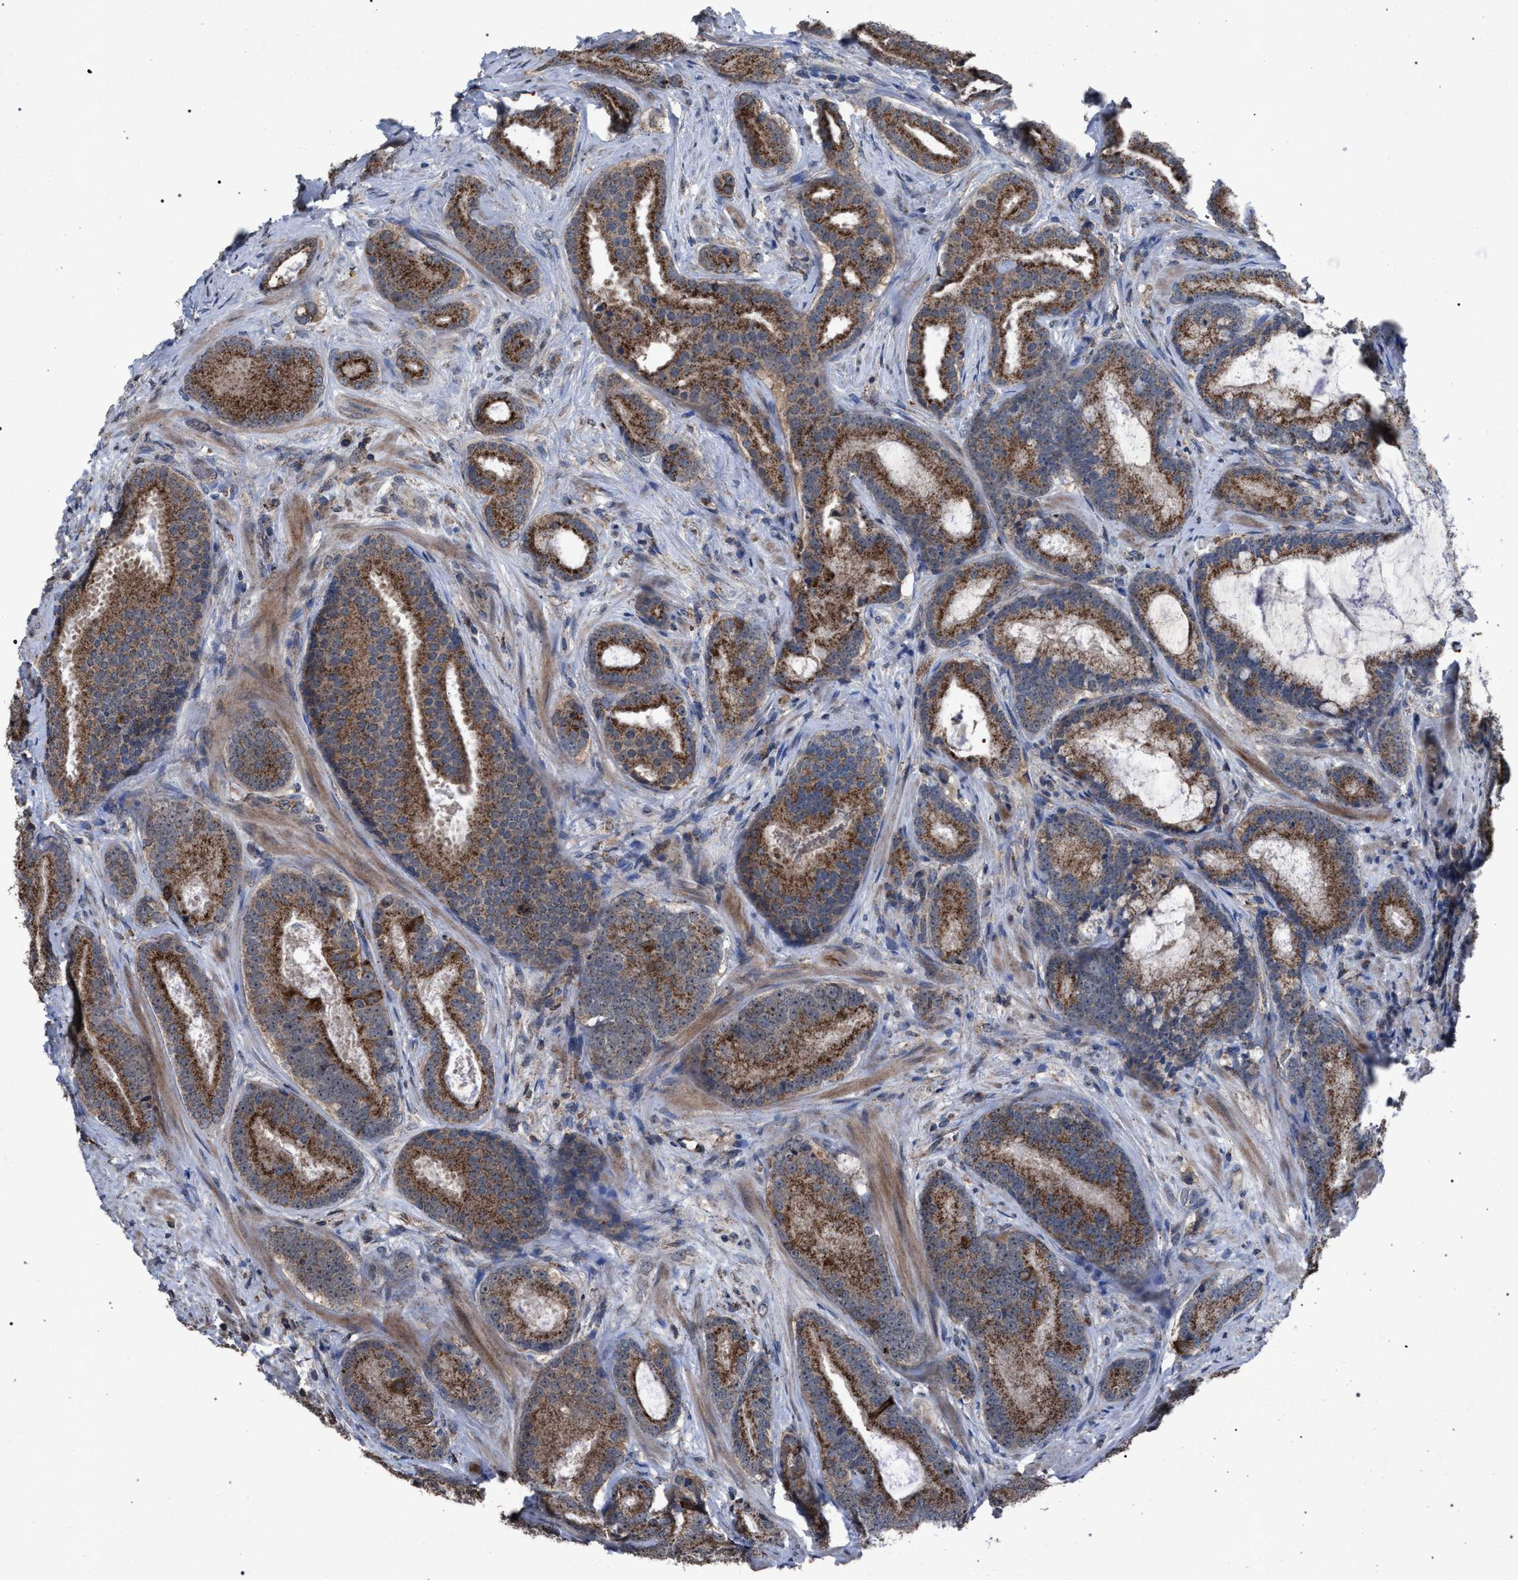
{"staining": {"intensity": "strong", "quantity": ">75%", "location": "cytoplasmic/membranous"}, "tissue": "prostate cancer", "cell_type": "Tumor cells", "image_type": "cancer", "snomed": [{"axis": "morphology", "description": "Adenocarcinoma, High grade"}, {"axis": "topography", "description": "Prostate"}], "caption": "Human prostate cancer stained with a brown dye displays strong cytoplasmic/membranous positive staining in approximately >75% of tumor cells.", "gene": "HSD17B4", "patient": {"sex": "male", "age": 55}}